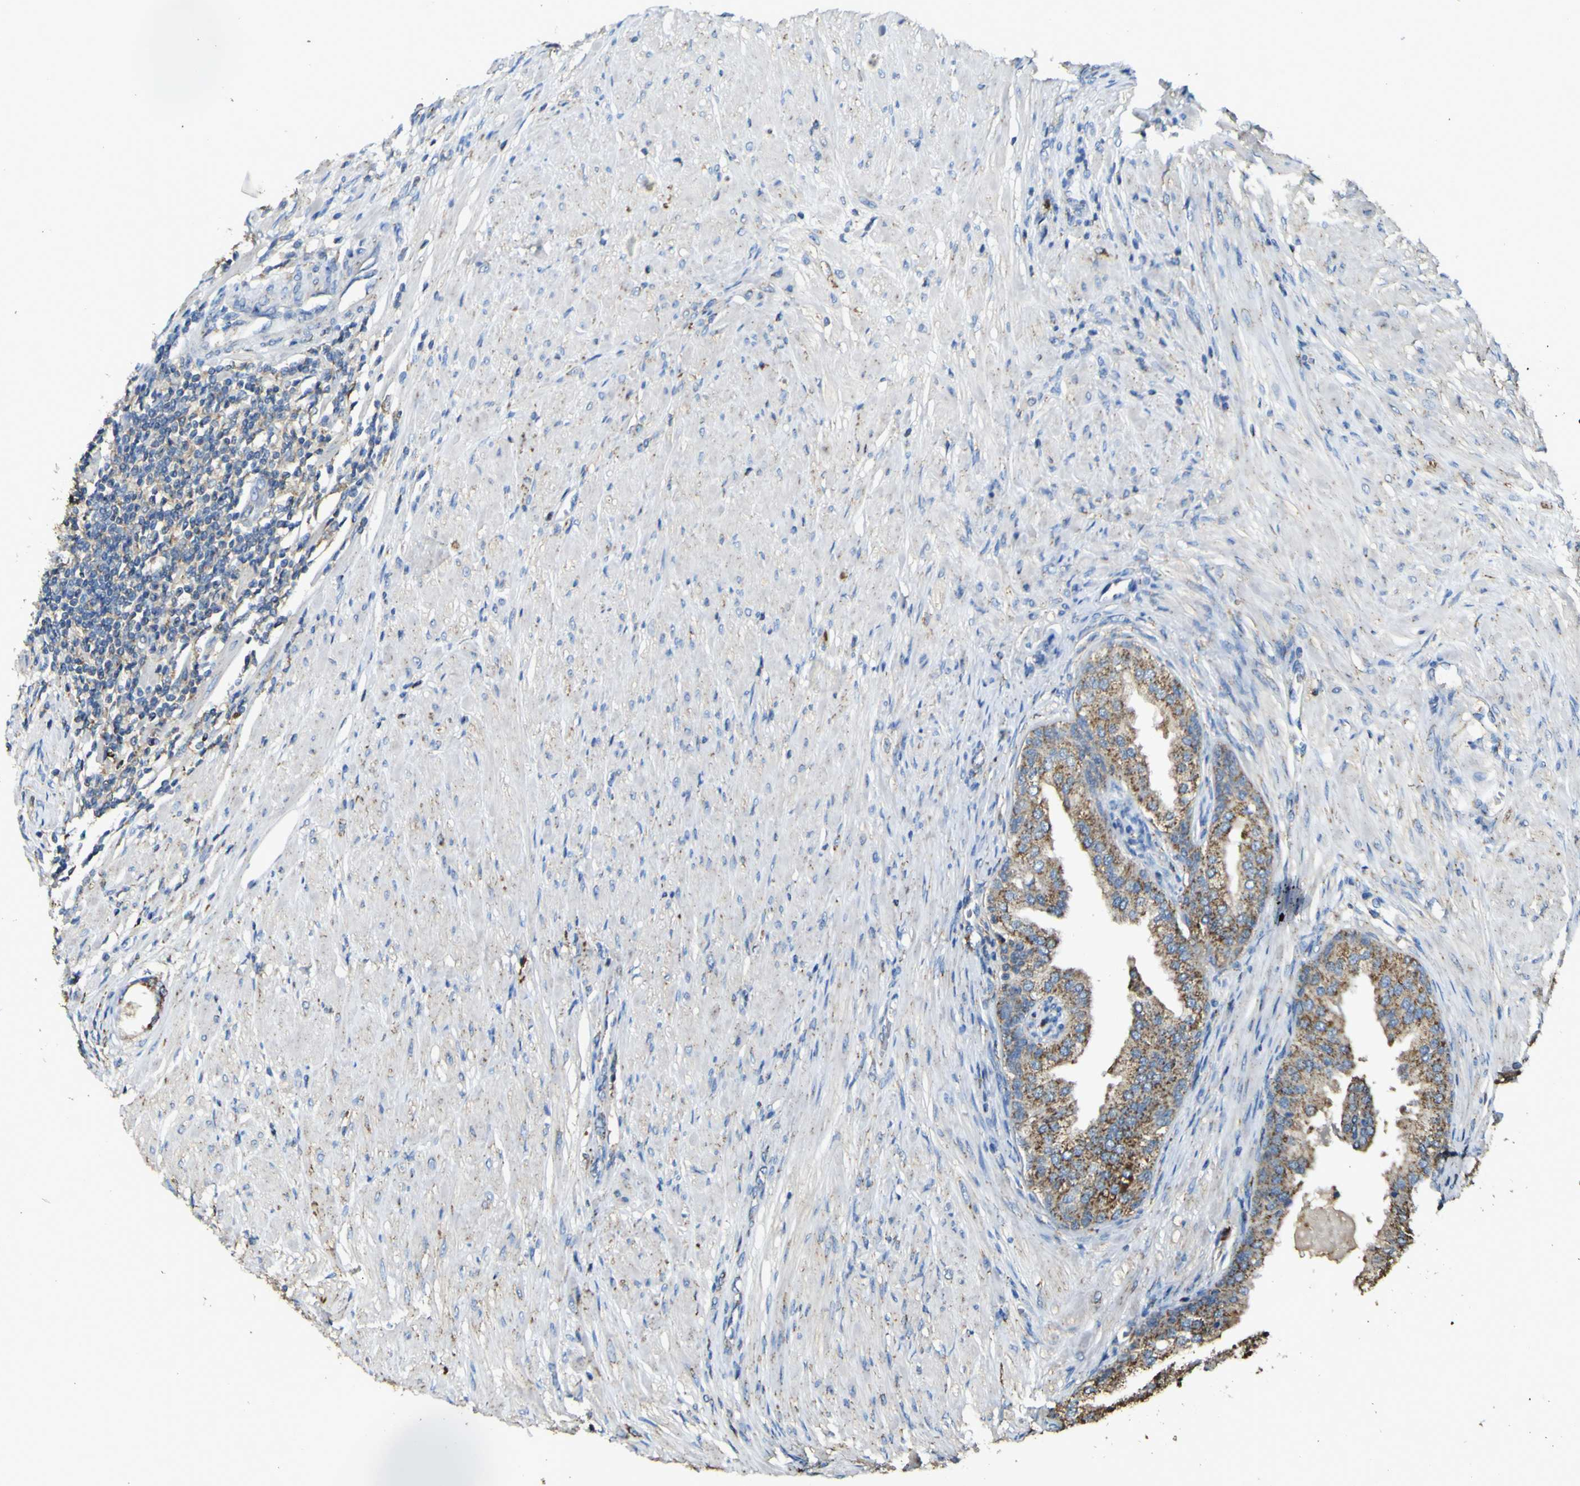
{"staining": {"intensity": "moderate", "quantity": ">75%", "location": "cytoplasmic/membranous"}, "tissue": "prostate cancer", "cell_type": "Tumor cells", "image_type": "cancer", "snomed": [{"axis": "morphology", "description": "Adenocarcinoma, High grade"}, {"axis": "topography", "description": "Prostate"}], "caption": "Prostate cancer tissue exhibits moderate cytoplasmic/membranous expression in about >75% of tumor cells", "gene": "ACSL3", "patient": {"sex": "male", "age": 59}}